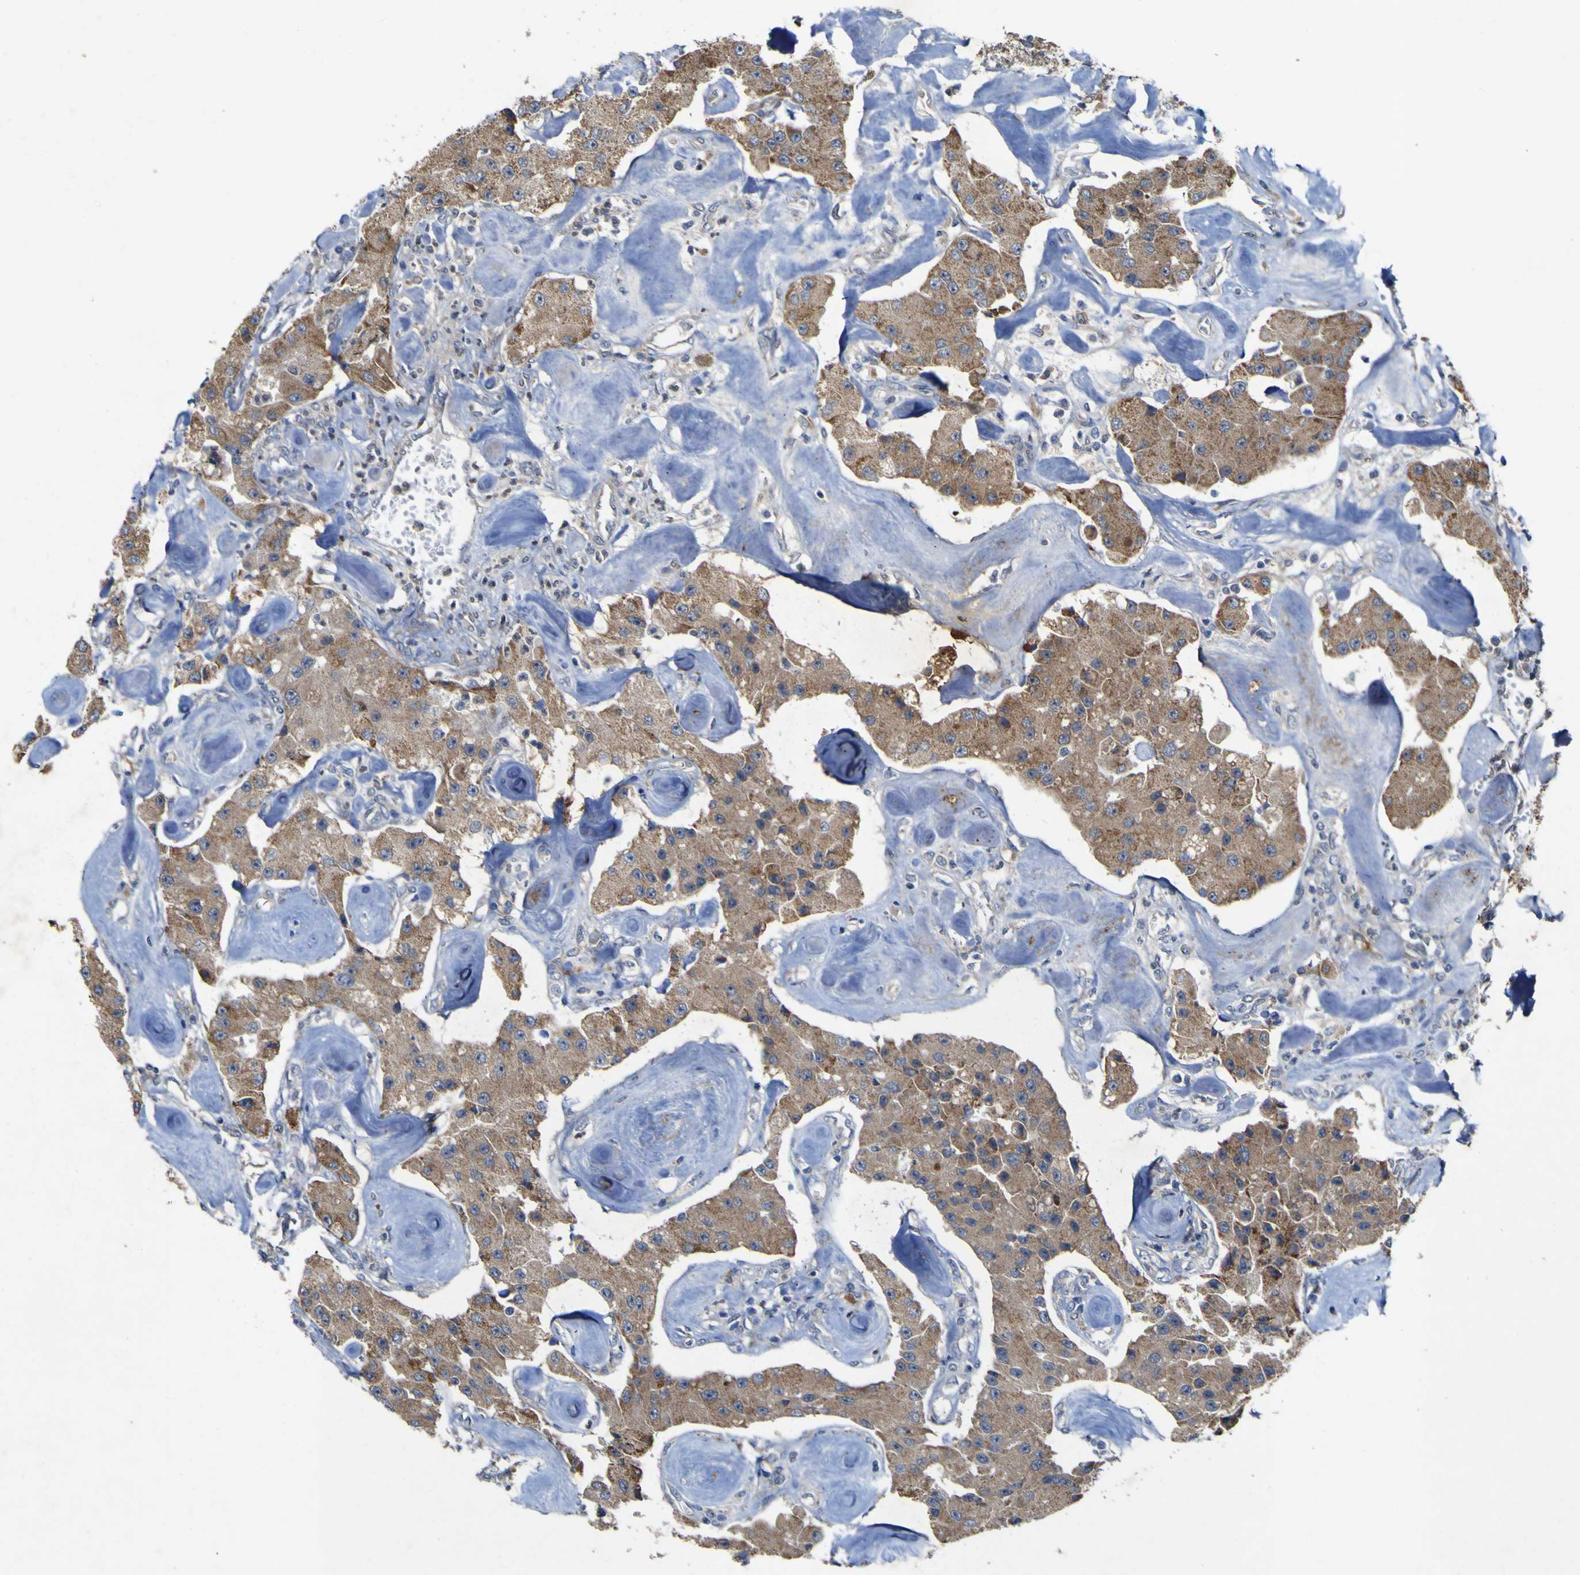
{"staining": {"intensity": "moderate", "quantity": ">75%", "location": "cytoplasmic/membranous"}, "tissue": "carcinoid", "cell_type": "Tumor cells", "image_type": "cancer", "snomed": [{"axis": "morphology", "description": "Carcinoid, malignant, NOS"}, {"axis": "topography", "description": "Pancreas"}], "caption": "Brown immunohistochemical staining in human carcinoid demonstrates moderate cytoplasmic/membranous expression in about >75% of tumor cells. Ihc stains the protein of interest in brown and the nuclei are stained blue.", "gene": "IRAK2", "patient": {"sex": "male", "age": 41}}